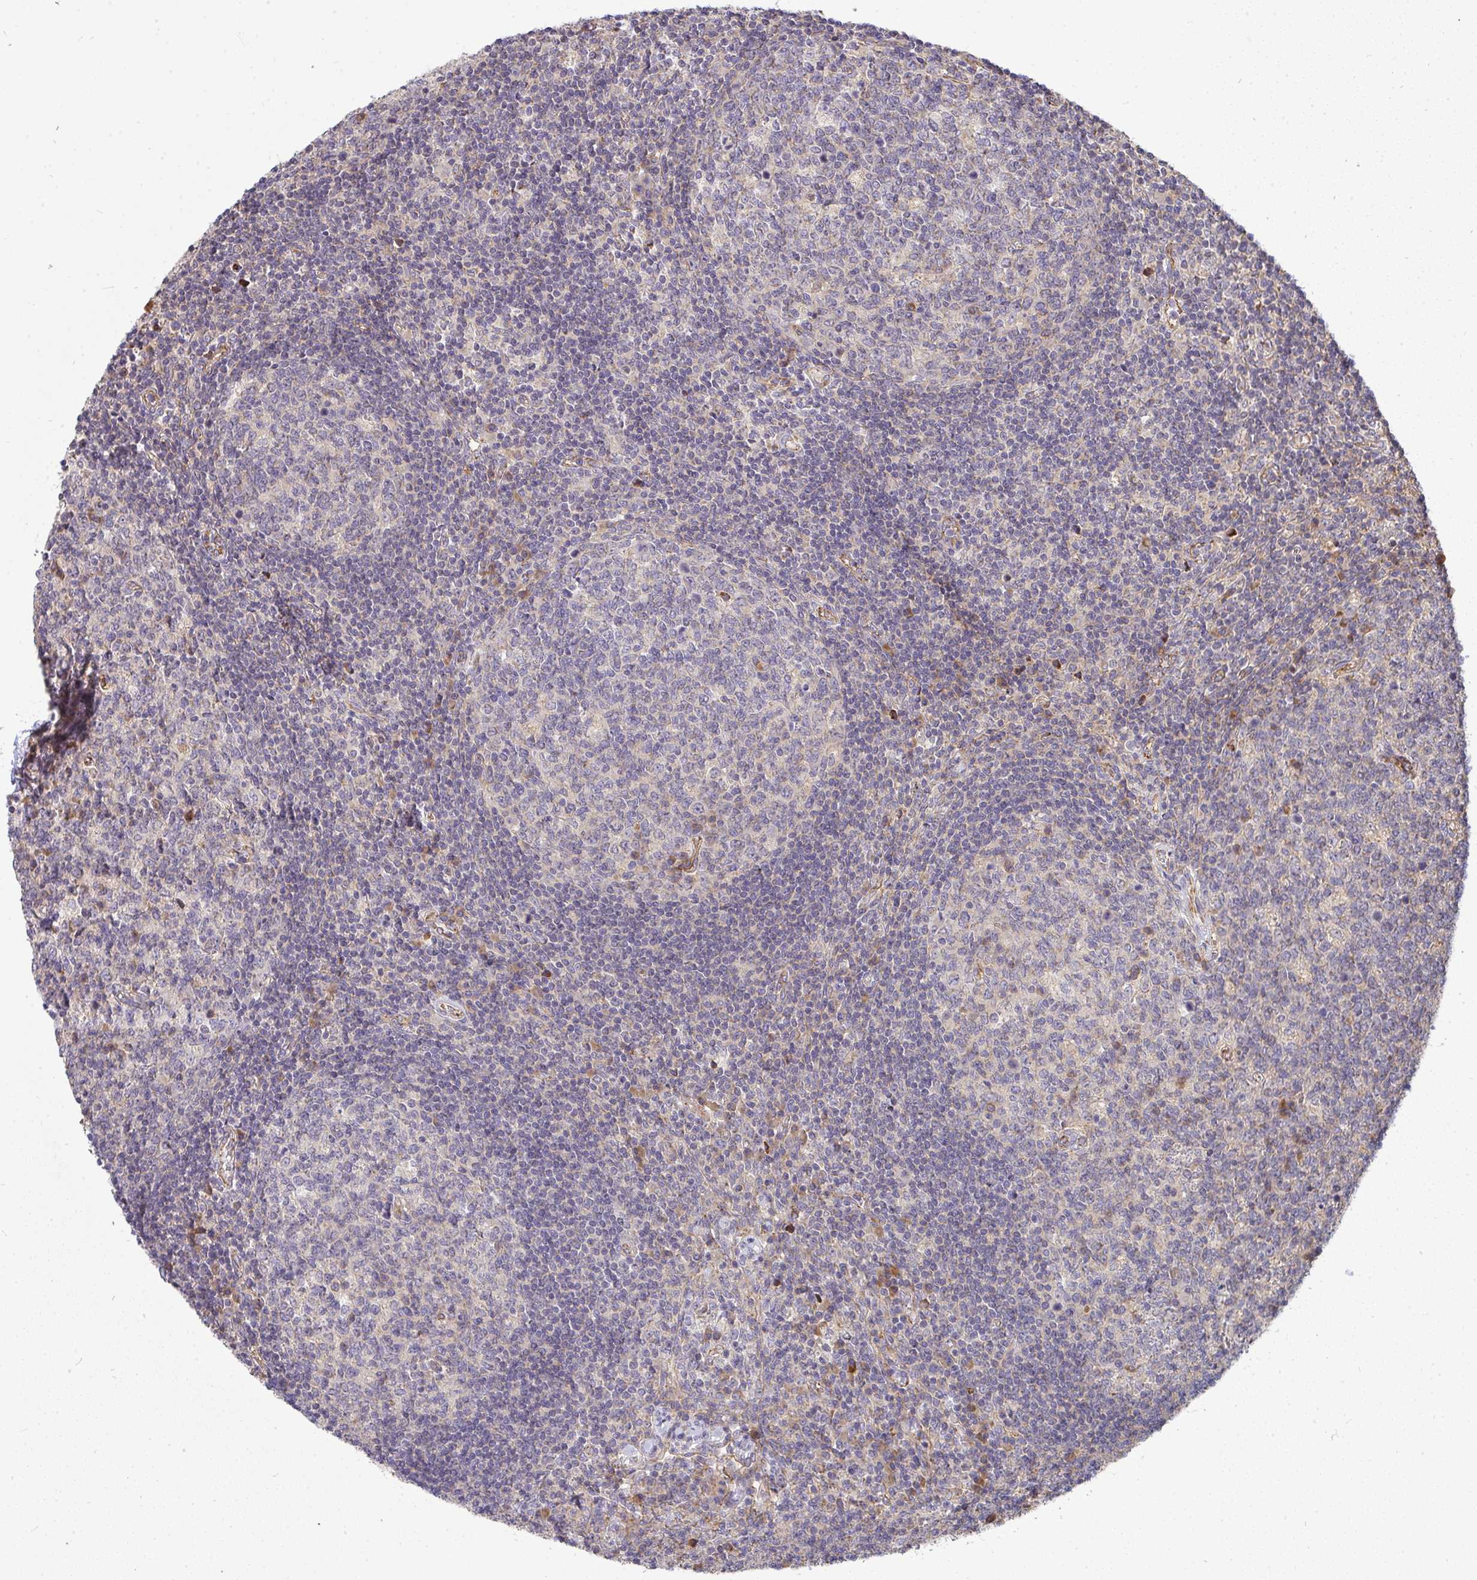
{"staining": {"intensity": "negative", "quantity": "none", "location": "none"}, "tissue": "lymph node", "cell_type": "Germinal center cells", "image_type": "normal", "snomed": [{"axis": "morphology", "description": "Normal tissue, NOS"}, {"axis": "topography", "description": "Lymph node"}], "caption": "This is an immunohistochemistry histopathology image of unremarkable lymph node. There is no staining in germinal center cells.", "gene": "B4GALT6", "patient": {"sex": "male", "age": 67}}